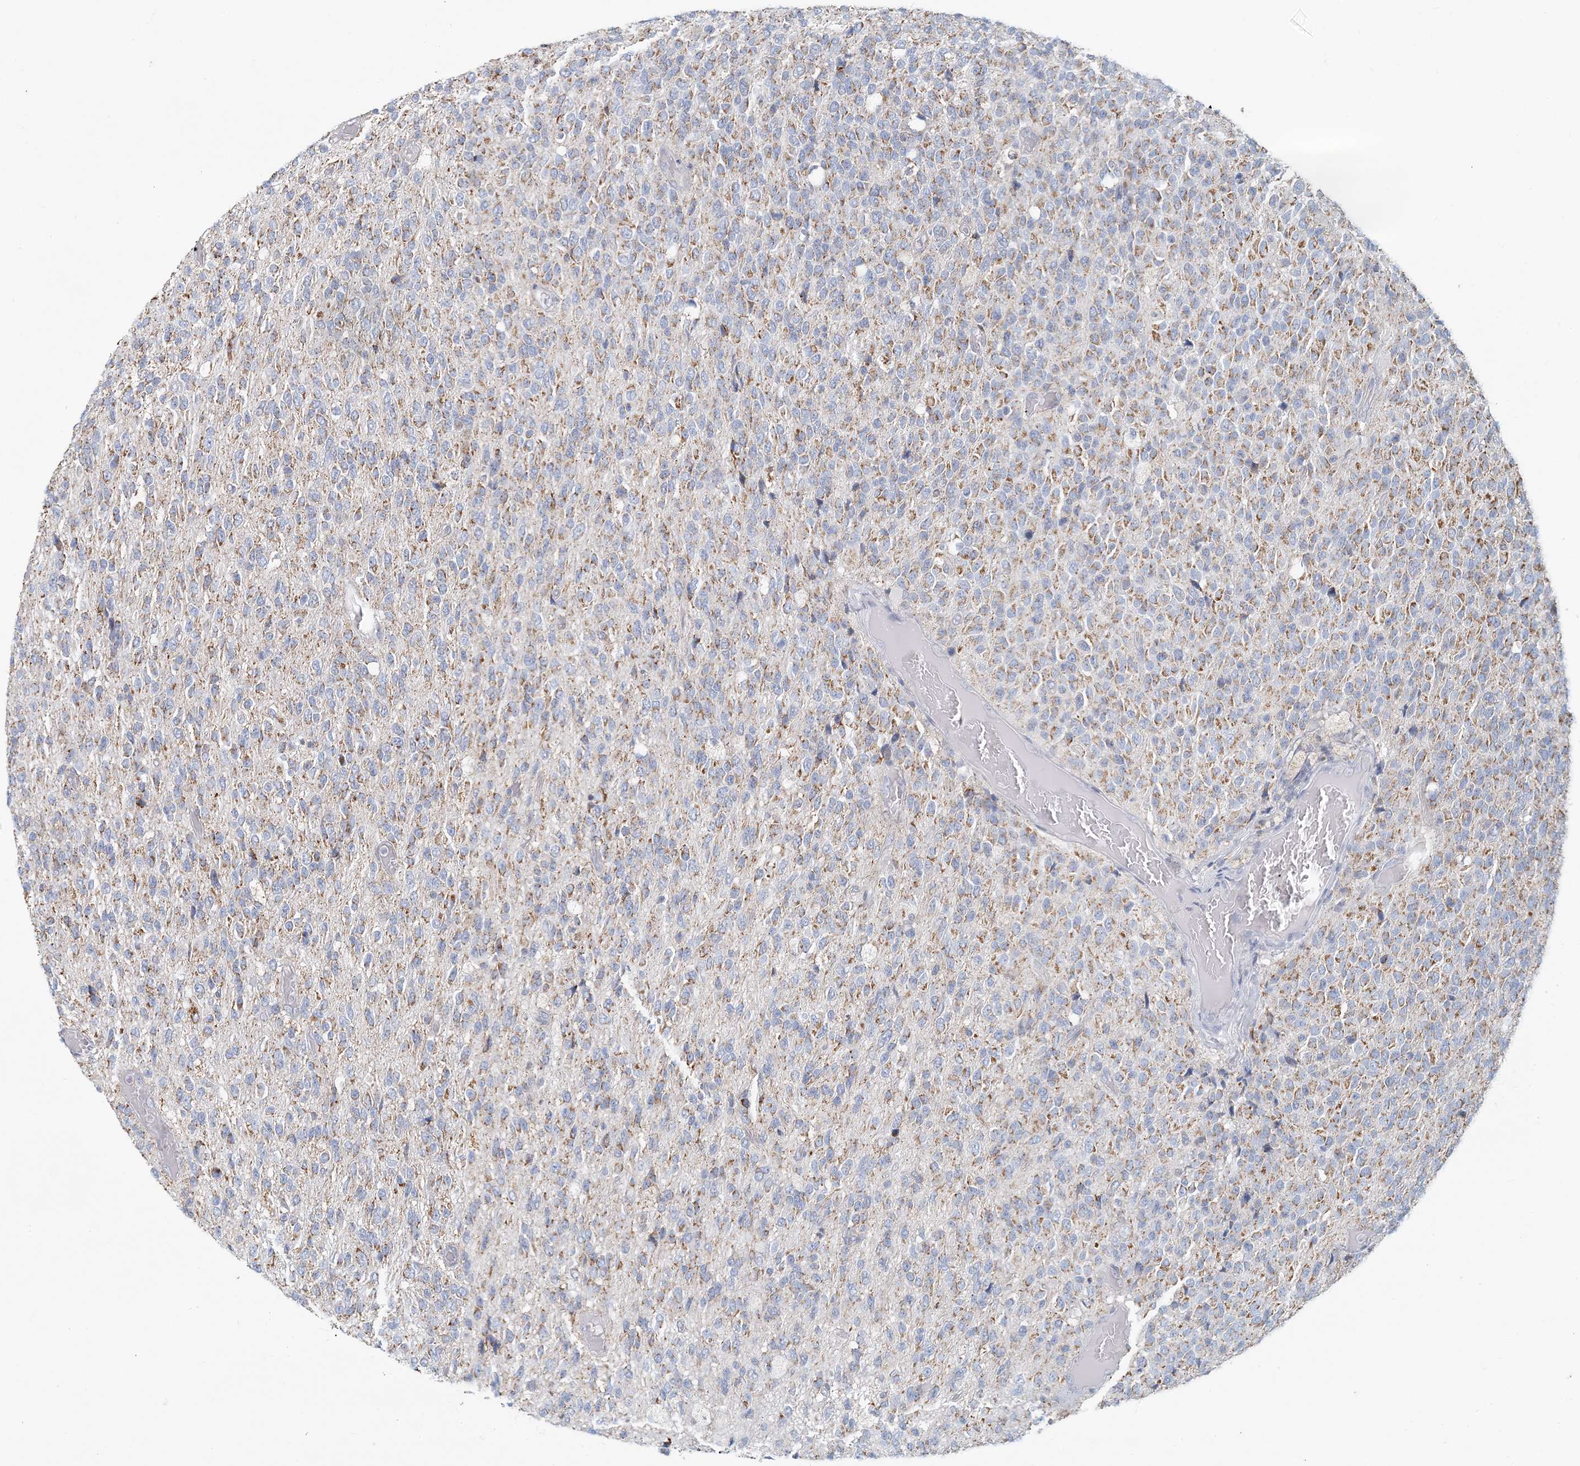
{"staining": {"intensity": "weak", "quantity": "25%-75%", "location": "cytoplasmic/membranous"}, "tissue": "glioma", "cell_type": "Tumor cells", "image_type": "cancer", "snomed": [{"axis": "morphology", "description": "Glioma, malignant, High grade"}, {"axis": "topography", "description": "pancreas cauda"}], "caption": "High-magnification brightfield microscopy of malignant glioma (high-grade) stained with DAB (brown) and counterstained with hematoxylin (blue). tumor cells exhibit weak cytoplasmic/membranous expression is identified in about25%-75% of cells.", "gene": "BDH1", "patient": {"sex": "male", "age": 60}}